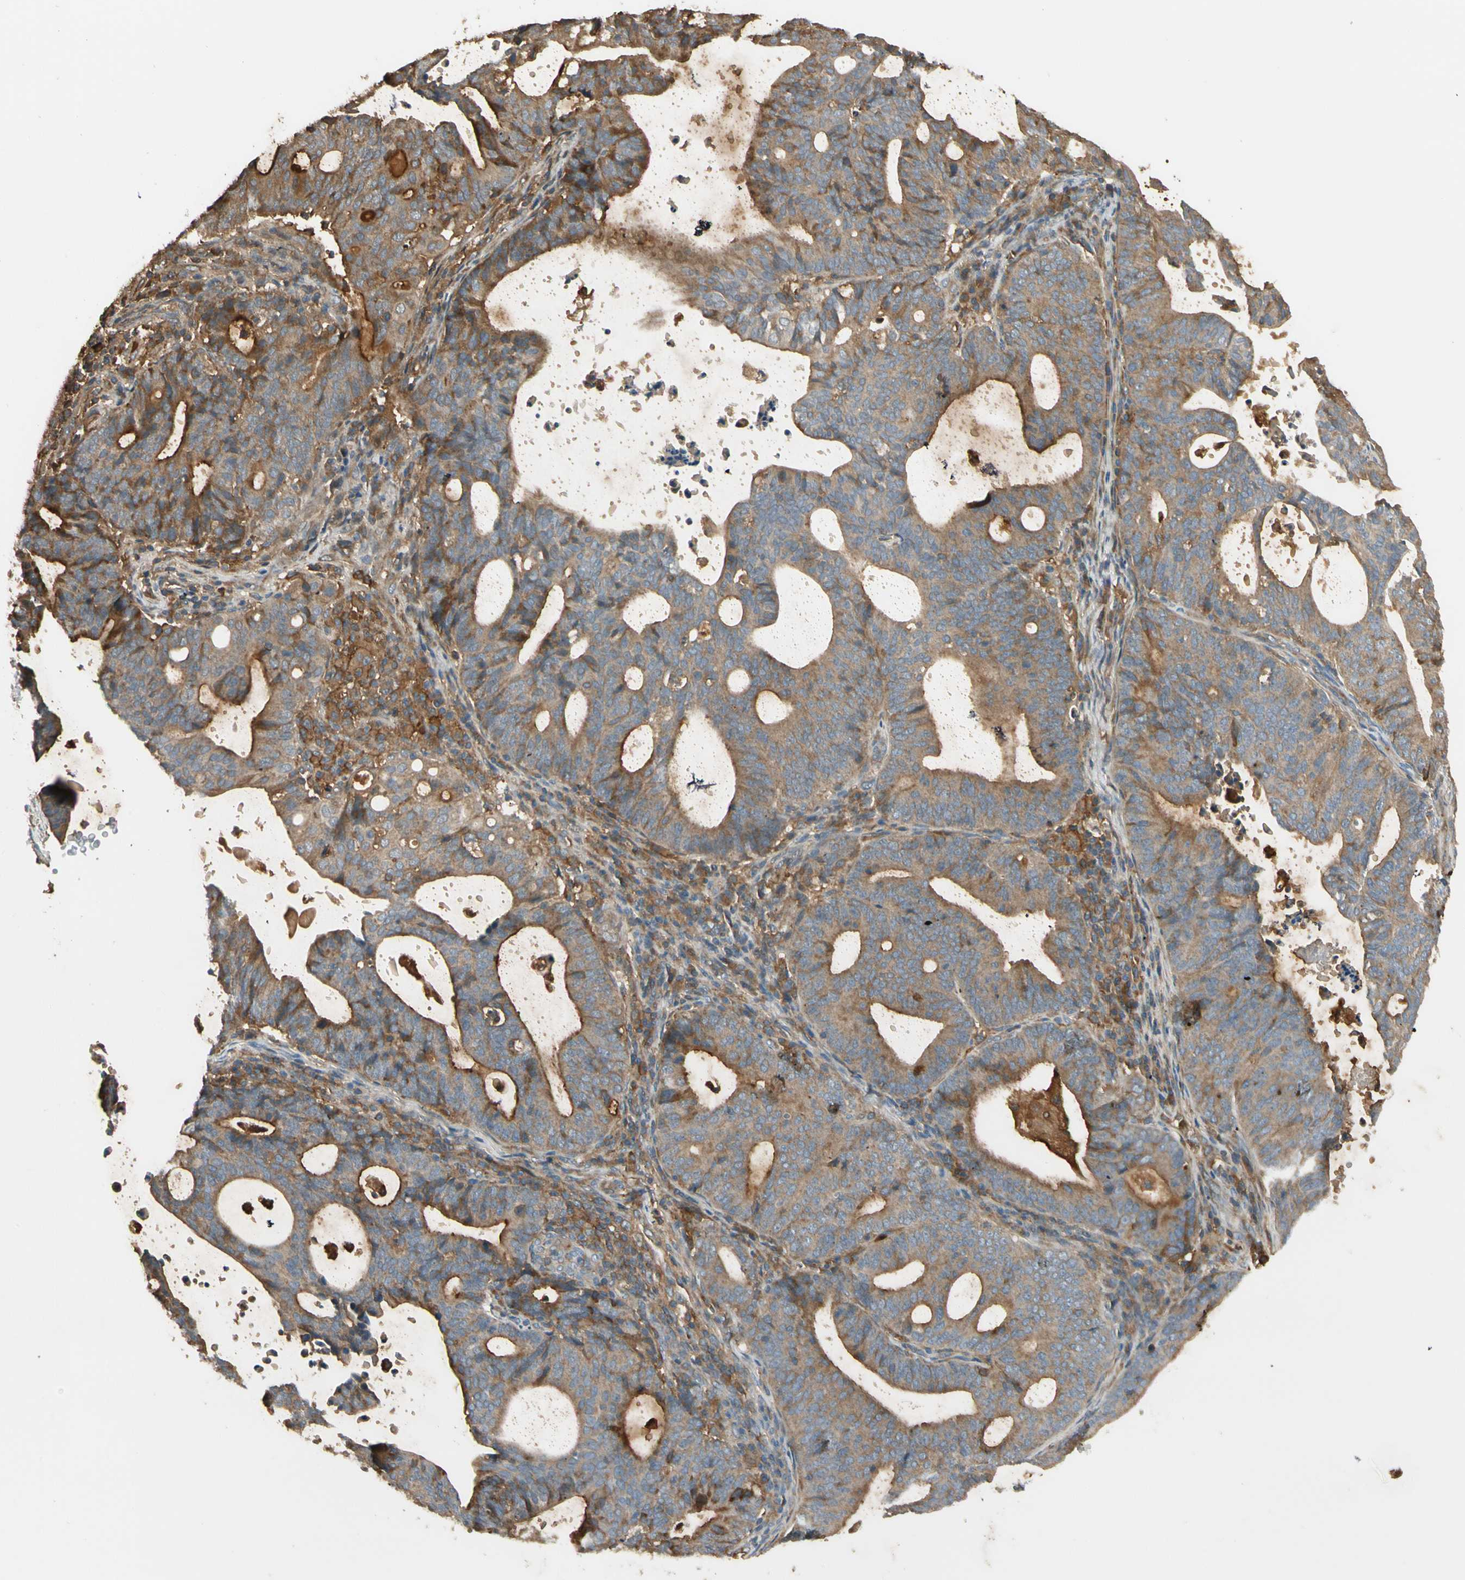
{"staining": {"intensity": "moderate", "quantity": ">75%", "location": "cytoplasmic/membranous"}, "tissue": "endometrial cancer", "cell_type": "Tumor cells", "image_type": "cancer", "snomed": [{"axis": "morphology", "description": "Adenocarcinoma, NOS"}, {"axis": "topography", "description": "Uterus"}], "caption": "Endometrial adenocarcinoma stained with DAB (3,3'-diaminobenzidine) immunohistochemistry (IHC) displays medium levels of moderate cytoplasmic/membranous expression in approximately >75% of tumor cells.", "gene": "STX11", "patient": {"sex": "female", "age": 83}}